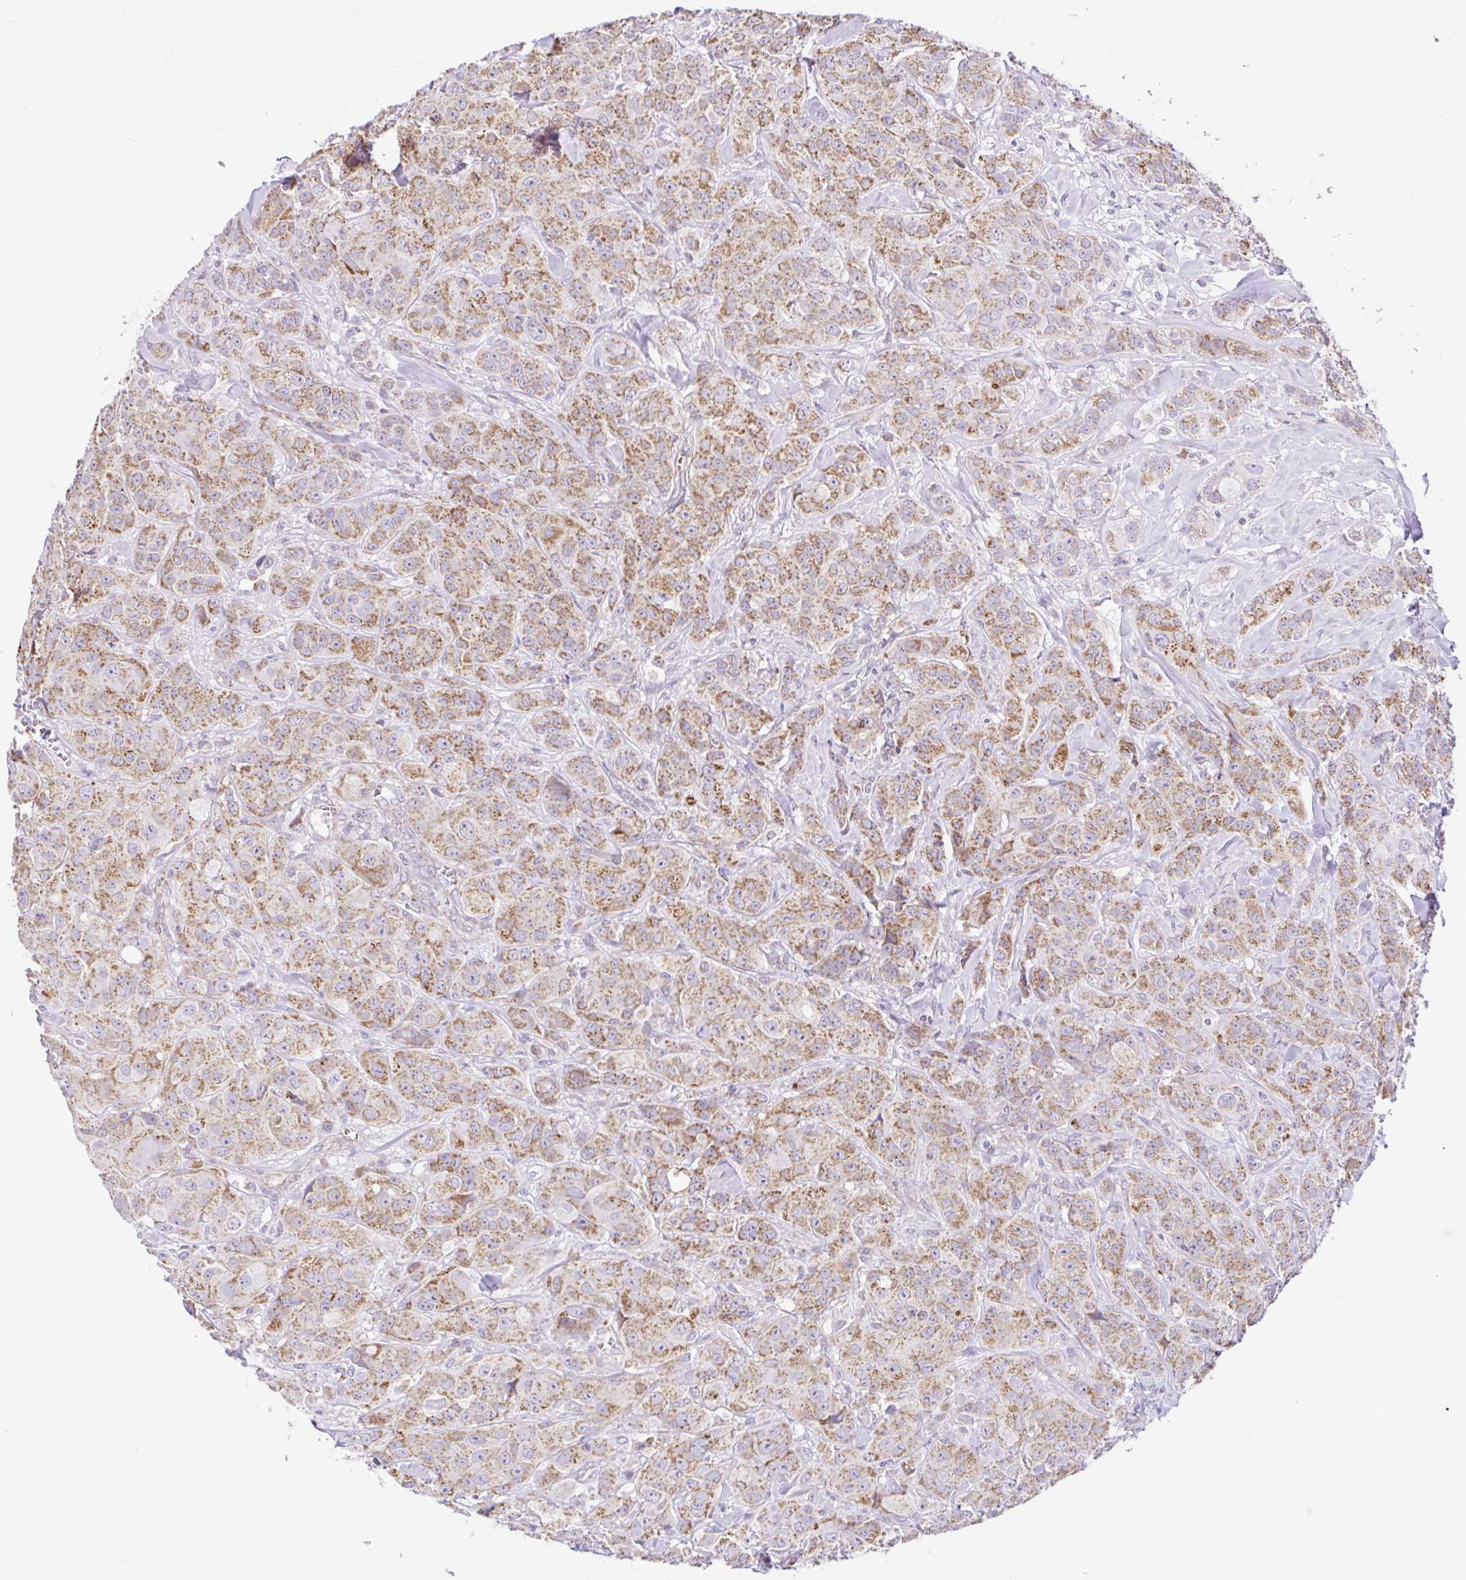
{"staining": {"intensity": "moderate", "quantity": ">75%", "location": "cytoplasmic/membranous"}, "tissue": "breast cancer", "cell_type": "Tumor cells", "image_type": "cancer", "snomed": [{"axis": "morphology", "description": "Normal tissue, NOS"}, {"axis": "morphology", "description": "Duct carcinoma"}, {"axis": "topography", "description": "Breast"}], "caption": "About >75% of tumor cells in intraductal carcinoma (breast) display moderate cytoplasmic/membranous protein staining as visualized by brown immunohistochemical staining.", "gene": "NDUFS2", "patient": {"sex": "female", "age": 43}}